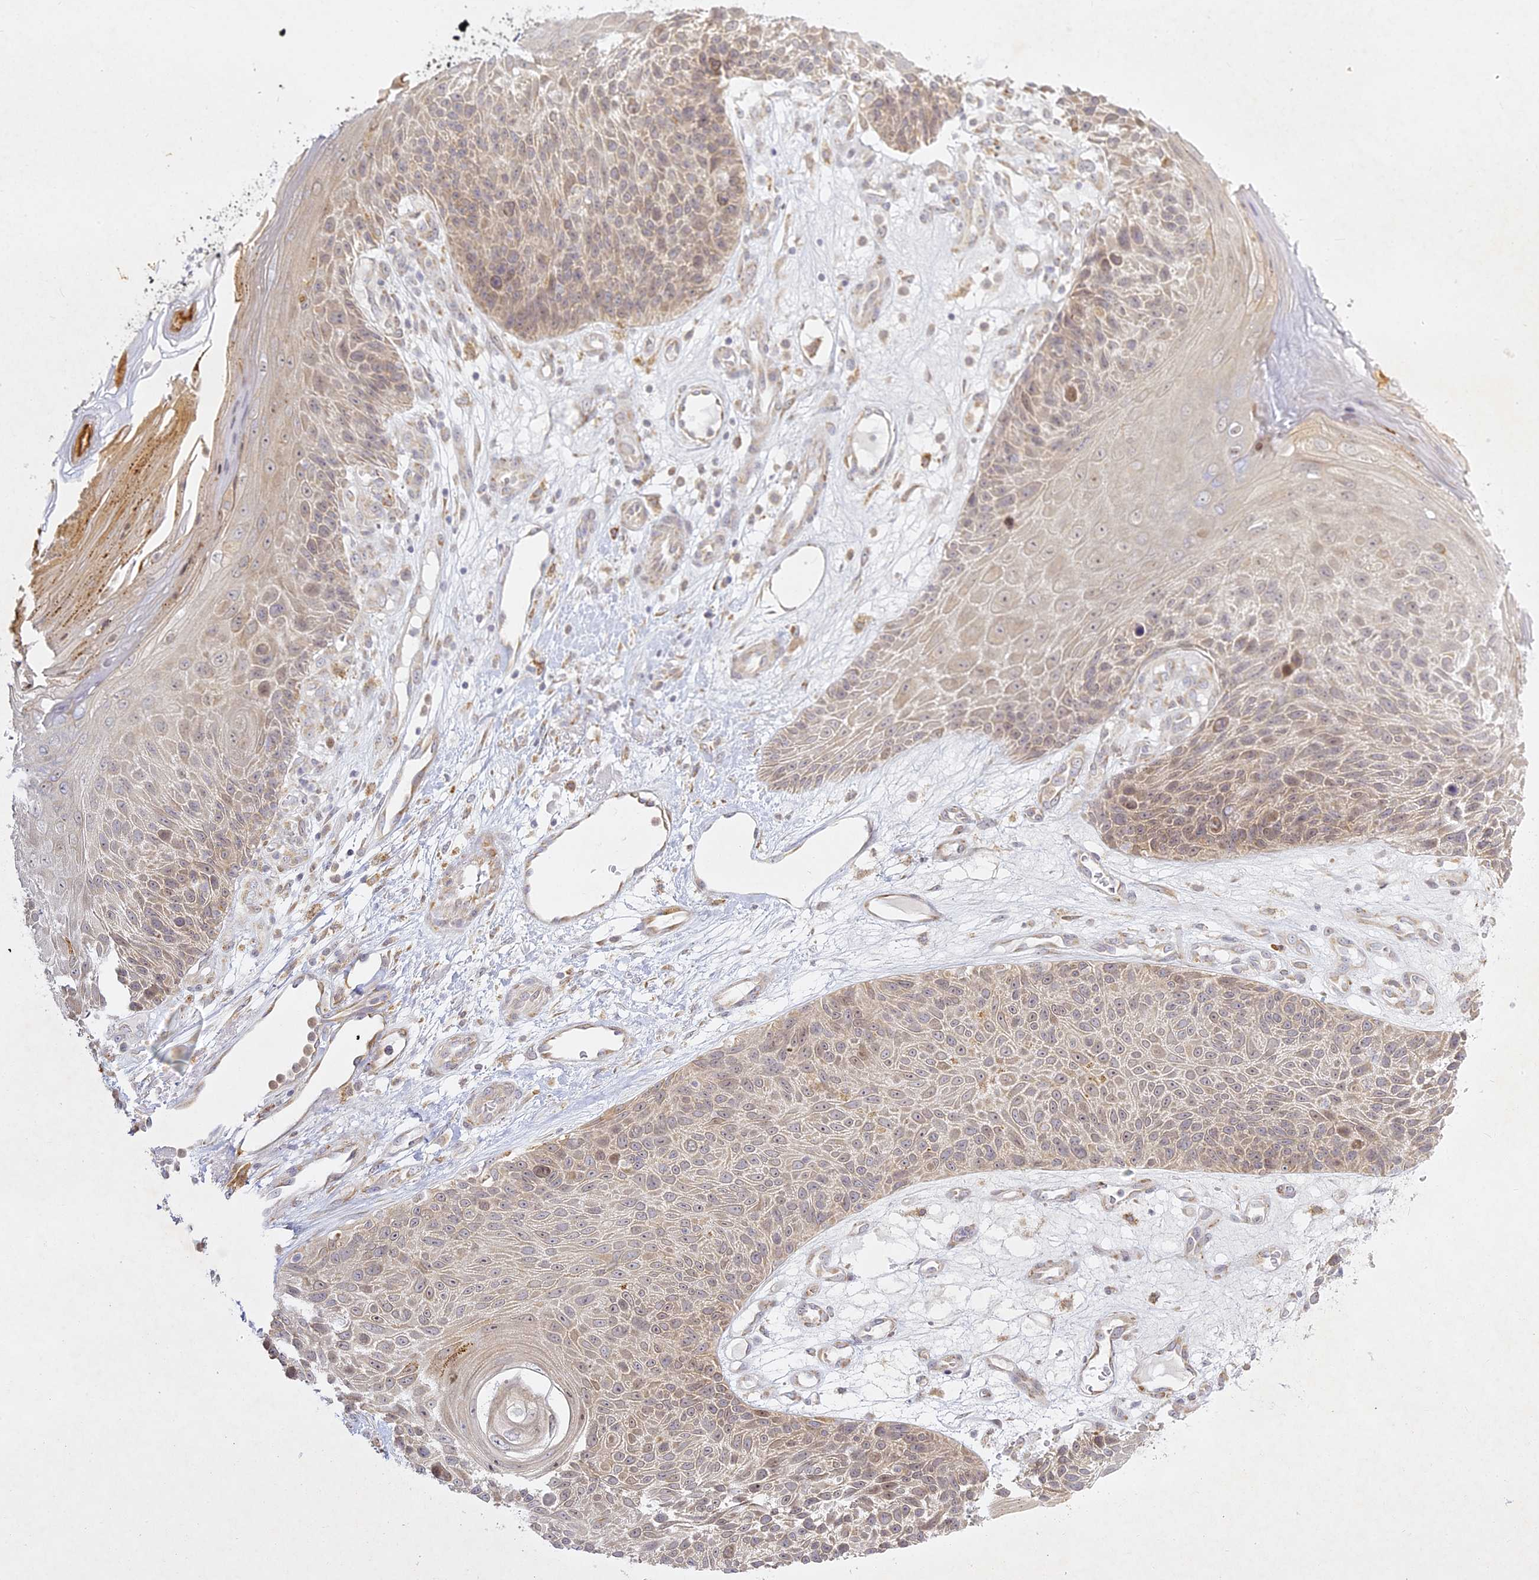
{"staining": {"intensity": "weak", "quantity": "25%-75%", "location": "cytoplasmic/membranous"}, "tissue": "skin cancer", "cell_type": "Tumor cells", "image_type": "cancer", "snomed": [{"axis": "morphology", "description": "Squamous cell carcinoma, NOS"}, {"axis": "topography", "description": "Skin"}], "caption": "Protein positivity by immunohistochemistry (IHC) displays weak cytoplasmic/membranous expression in about 25%-75% of tumor cells in skin cancer (squamous cell carcinoma). (DAB (3,3'-diaminobenzidine) IHC, brown staining for protein, blue staining for nuclei).", "gene": "SLC30A5", "patient": {"sex": "female", "age": 88}}